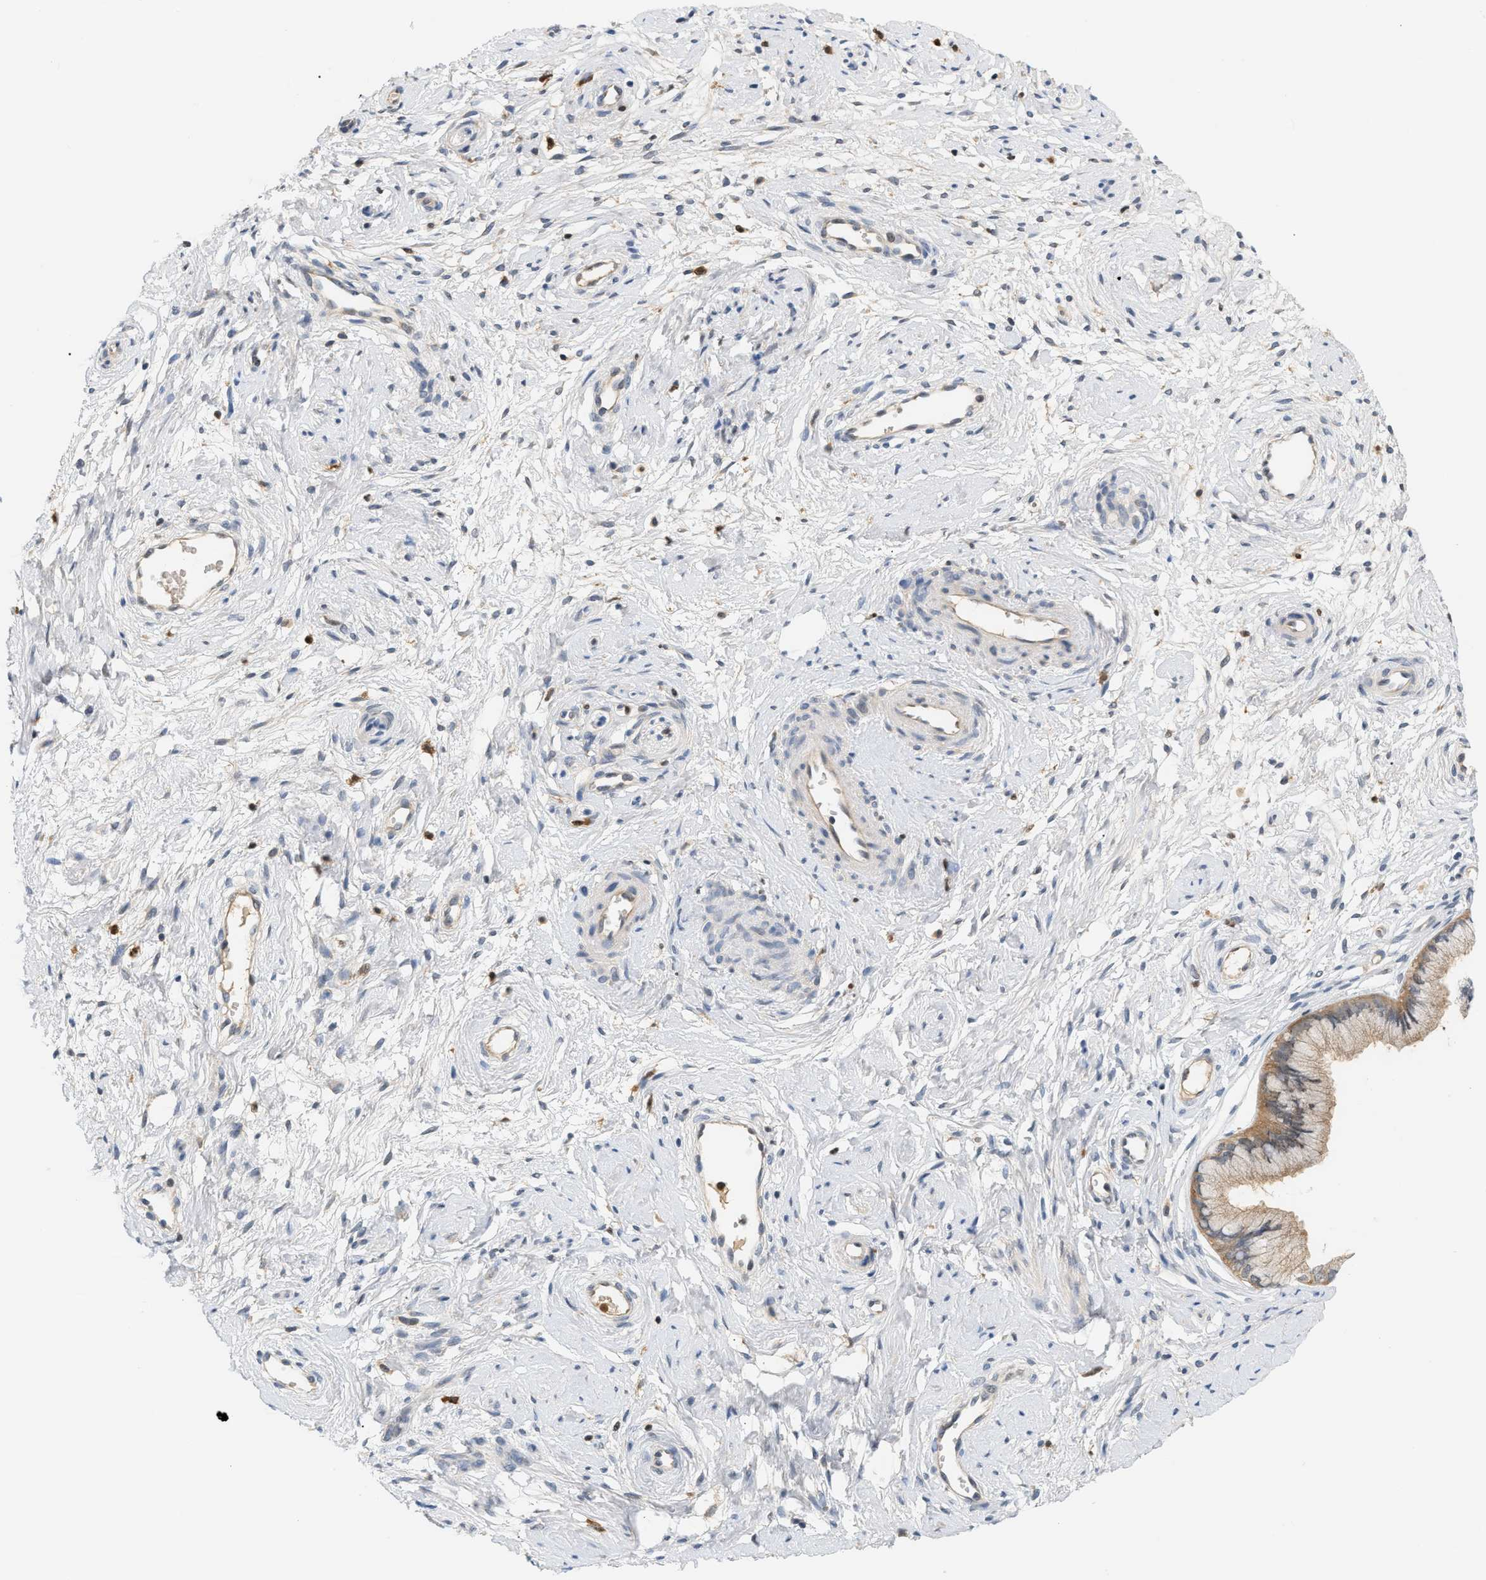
{"staining": {"intensity": "moderate", "quantity": ">75%", "location": "cytoplasmic/membranous"}, "tissue": "cervix", "cell_type": "Glandular cells", "image_type": "normal", "snomed": [{"axis": "morphology", "description": "Normal tissue, NOS"}, {"axis": "topography", "description": "Cervix"}], "caption": "Protein analysis of normal cervix shows moderate cytoplasmic/membranous positivity in approximately >75% of glandular cells.", "gene": "PYCARD", "patient": {"sex": "female", "age": 39}}